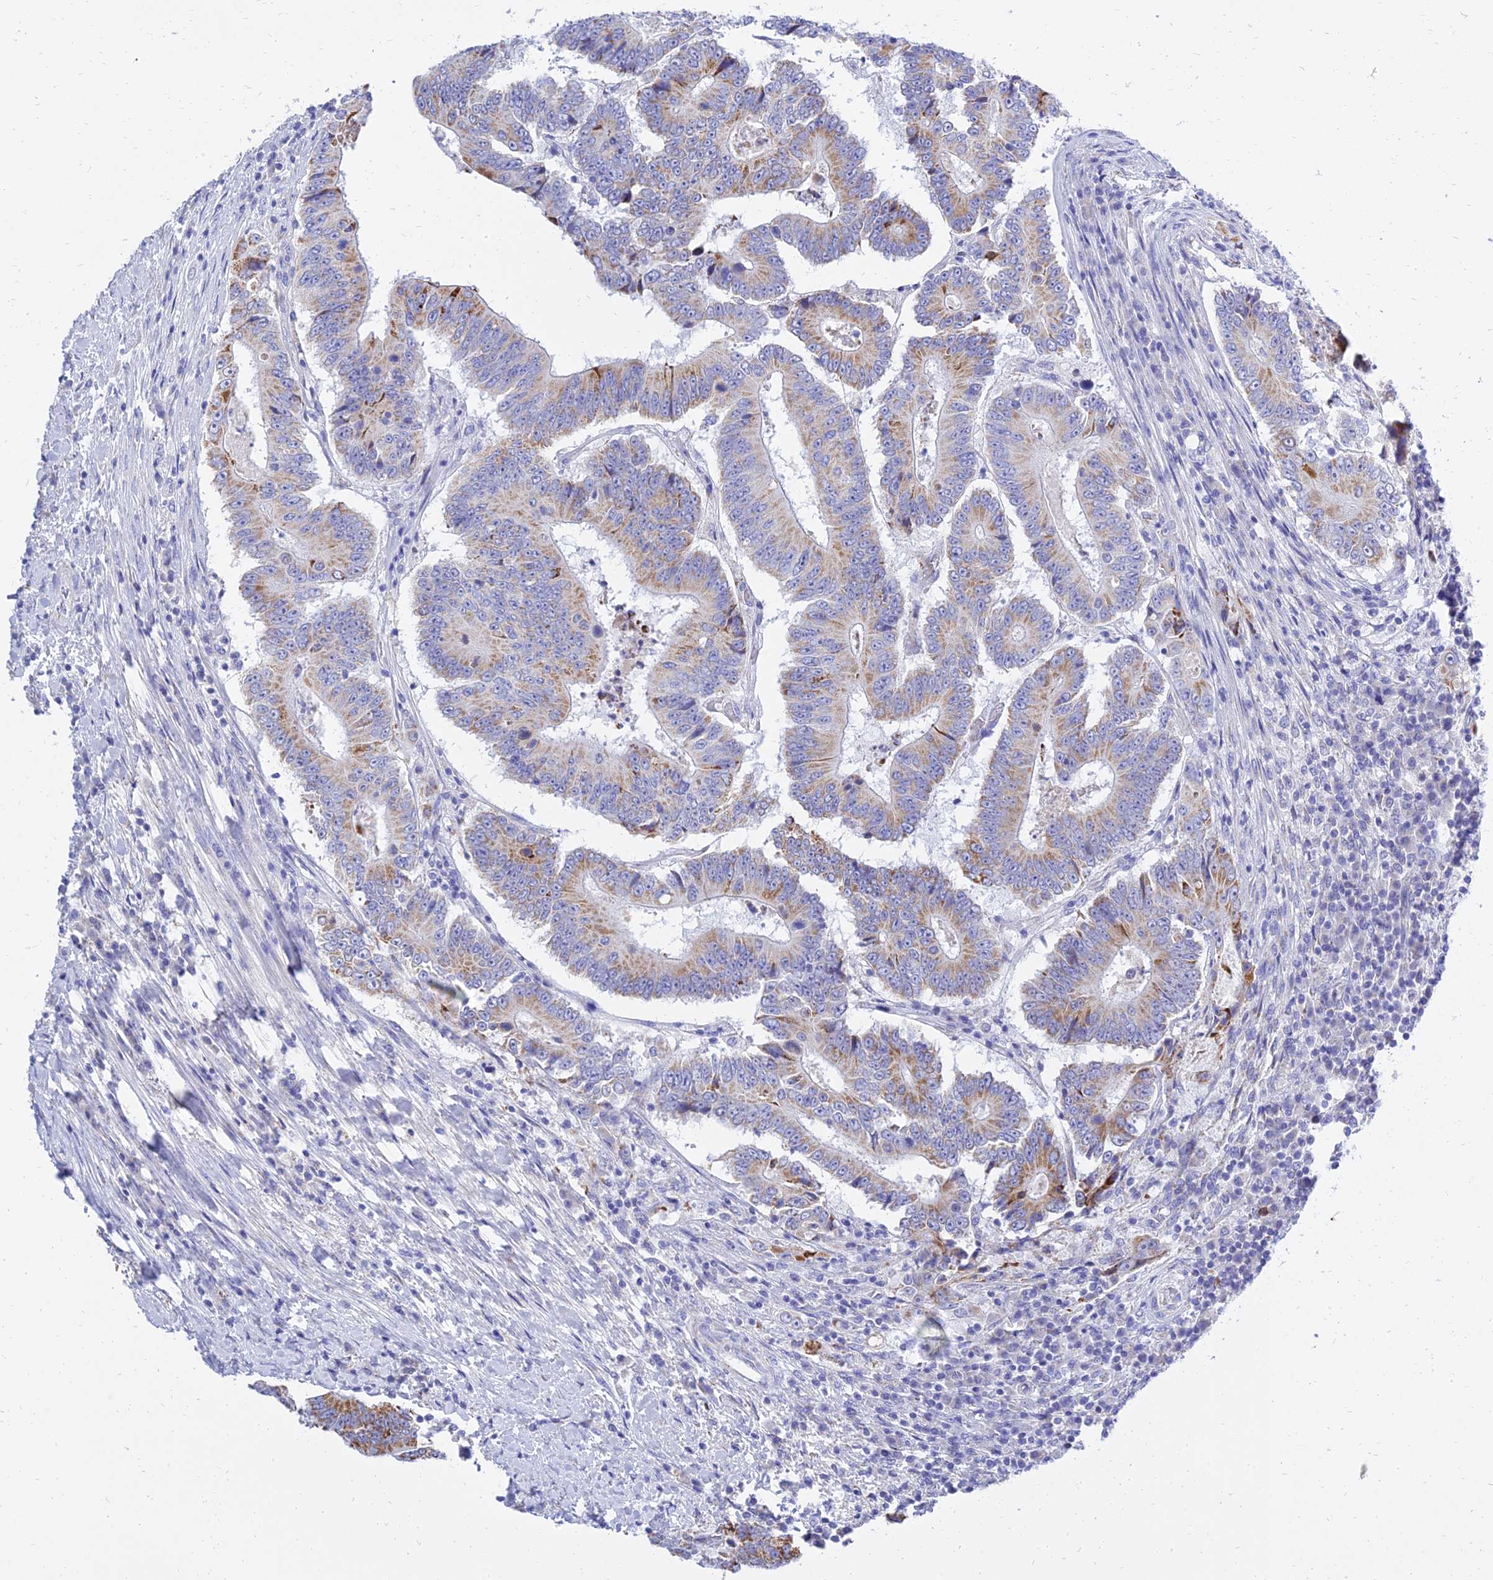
{"staining": {"intensity": "moderate", "quantity": "<25%", "location": "cytoplasmic/membranous"}, "tissue": "colorectal cancer", "cell_type": "Tumor cells", "image_type": "cancer", "snomed": [{"axis": "morphology", "description": "Adenocarcinoma, NOS"}, {"axis": "topography", "description": "Colon"}], "caption": "A photomicrograph of adenocarcinoma (colorectal) stained for a protein demonstrates moderate cytoplasmic/membranous brown staining in tumor cells. The staining is performed using DAB (3,3'-diaminobenzidine) brown chromogen to label protein expression. The nuclei are counter-stained blue using hematoxylin.", "gene": "PKN3", "patient": {"sex": "male", "age": 83}}